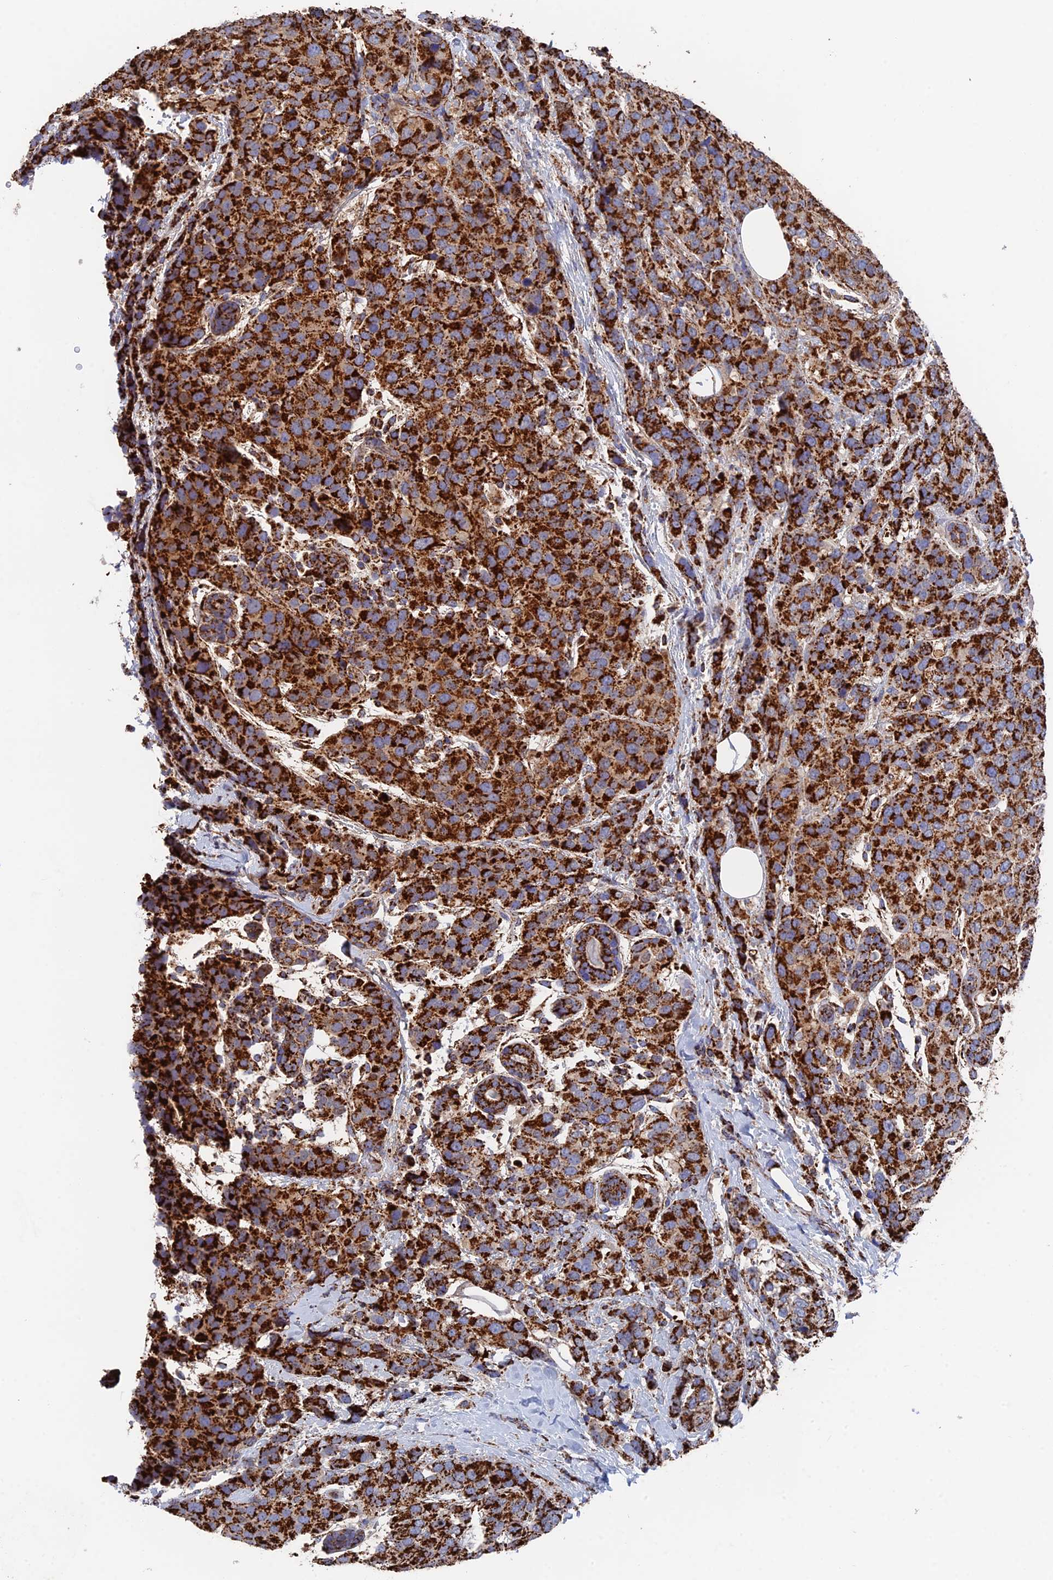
{"staining": {"intensity": "strong", "quantity": ">75%", "location": "cytoplasmic/membranous"}, "tissue": "breast cancer", "cell_type": "Tumor cells", "image_type": "cancer", "snomed": [{"axis": "morphology", "description": "Lobular carcinoma"}, {"axis": "topography", "description": "Breast"}], "caption": "Brown immunohistochemical staining in human breast lobular carcinoma reveals strong cytoplasmic/membranous positivity in about >75% of tumor cells.", "gene": "HAUS8", "patient": {"sex": "female", "age": 59}}